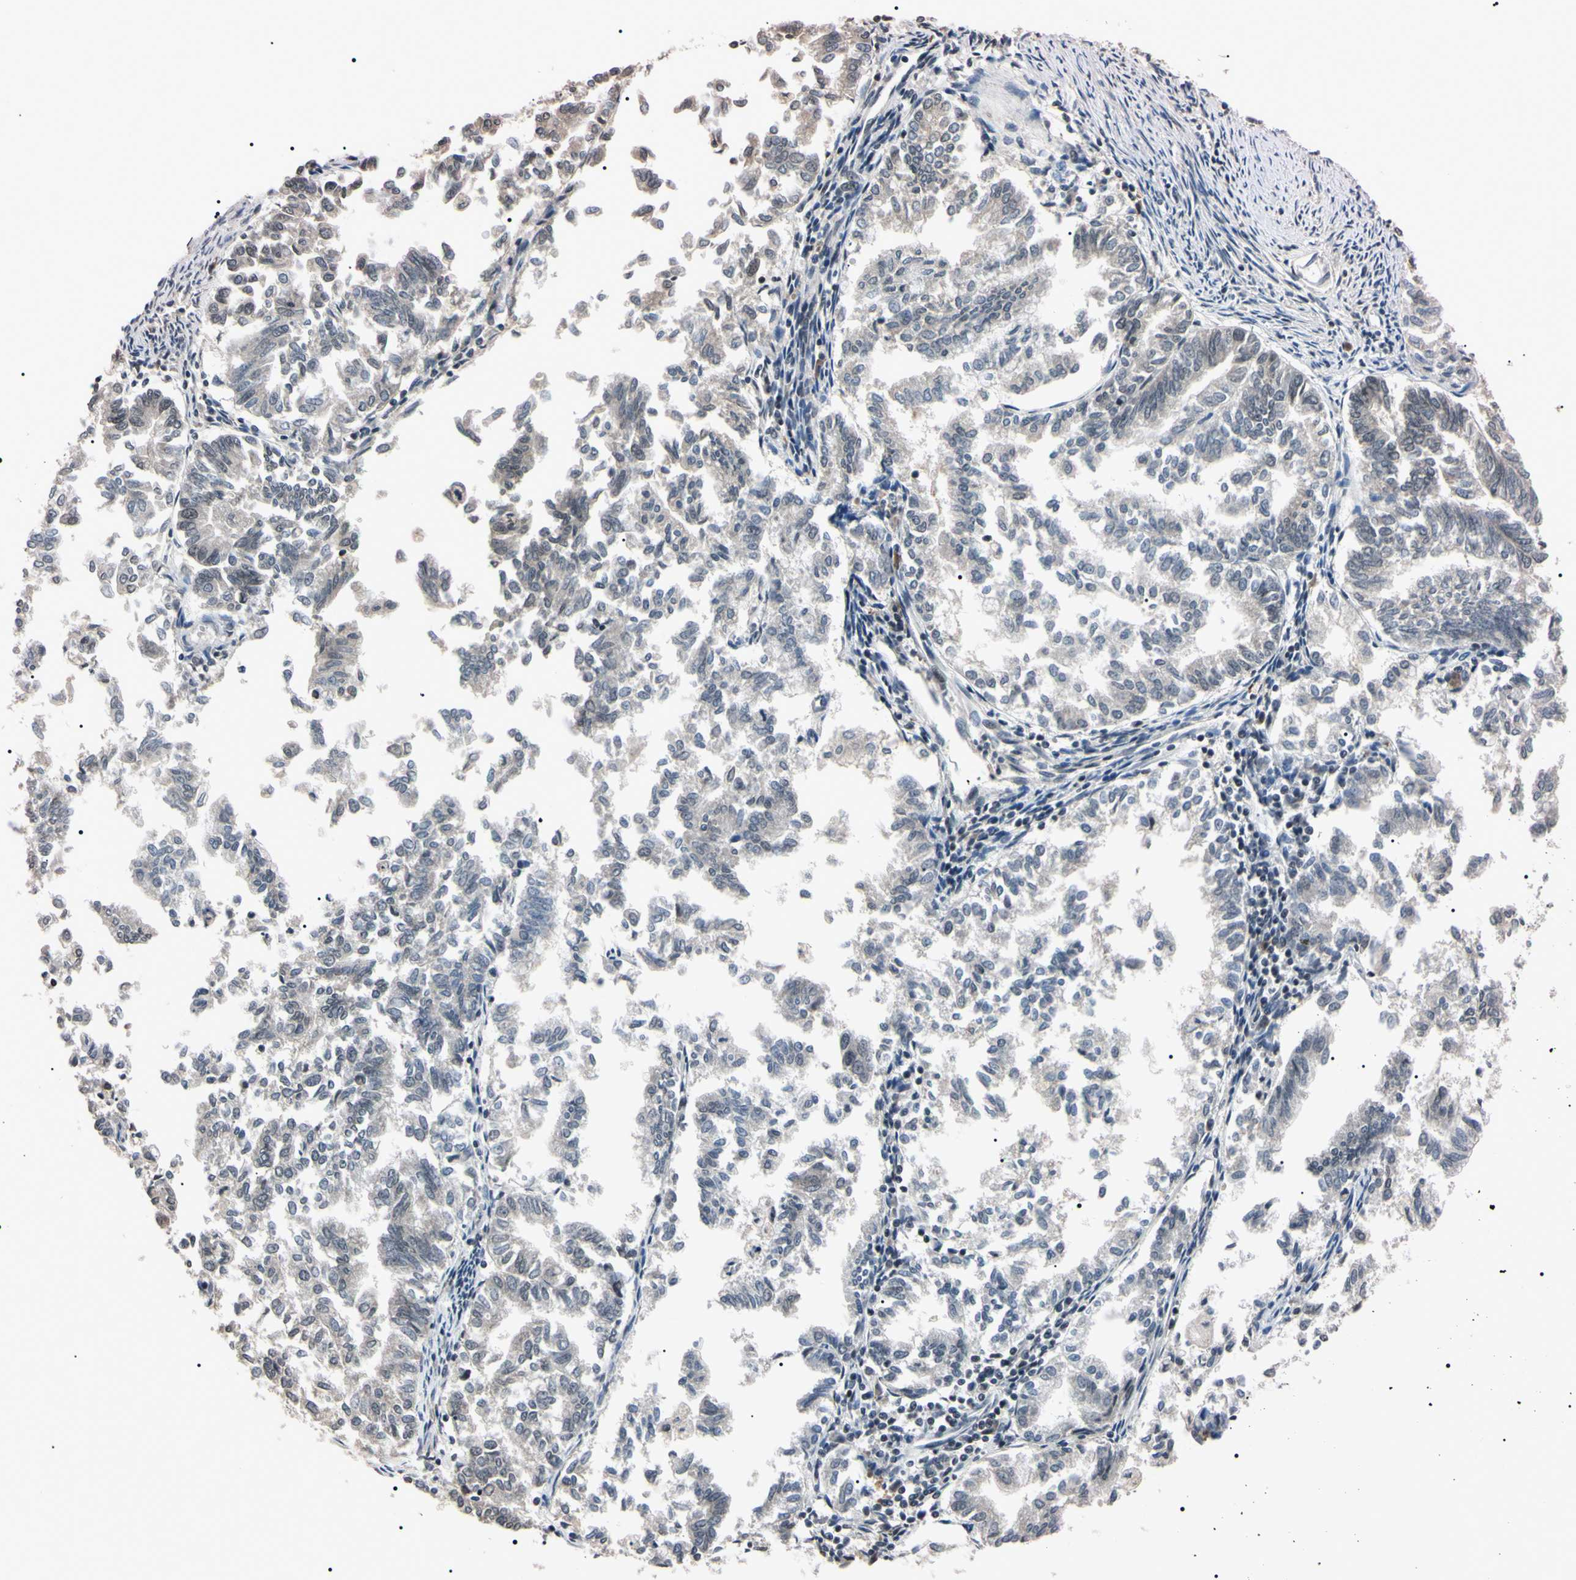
{"staining": {"intensity": "negative", "quantity": "none", "location": "none"}, "tissue": "endometrial cancer", "cell_type": "Tumor cells", "image_type": "cancer", "snomed": [{"axis": "morphology", "description": "Necrosis, NOS"}, {"axis": "morphology", "description": "Adenocarcinoma, NOS"}, {"axis": "topography", "description": "Endometrium"}], "caption": "Endometrial cancer (adenocarcinoma) was stained to show a protein in brown. There is no significant expression in tumor cells. The staining is performed using DAB brown chromogen with nuclei counter-stained in using hematoxylin.", "gene": "YY1", "patient": {"sex": "female", "age": 79}}